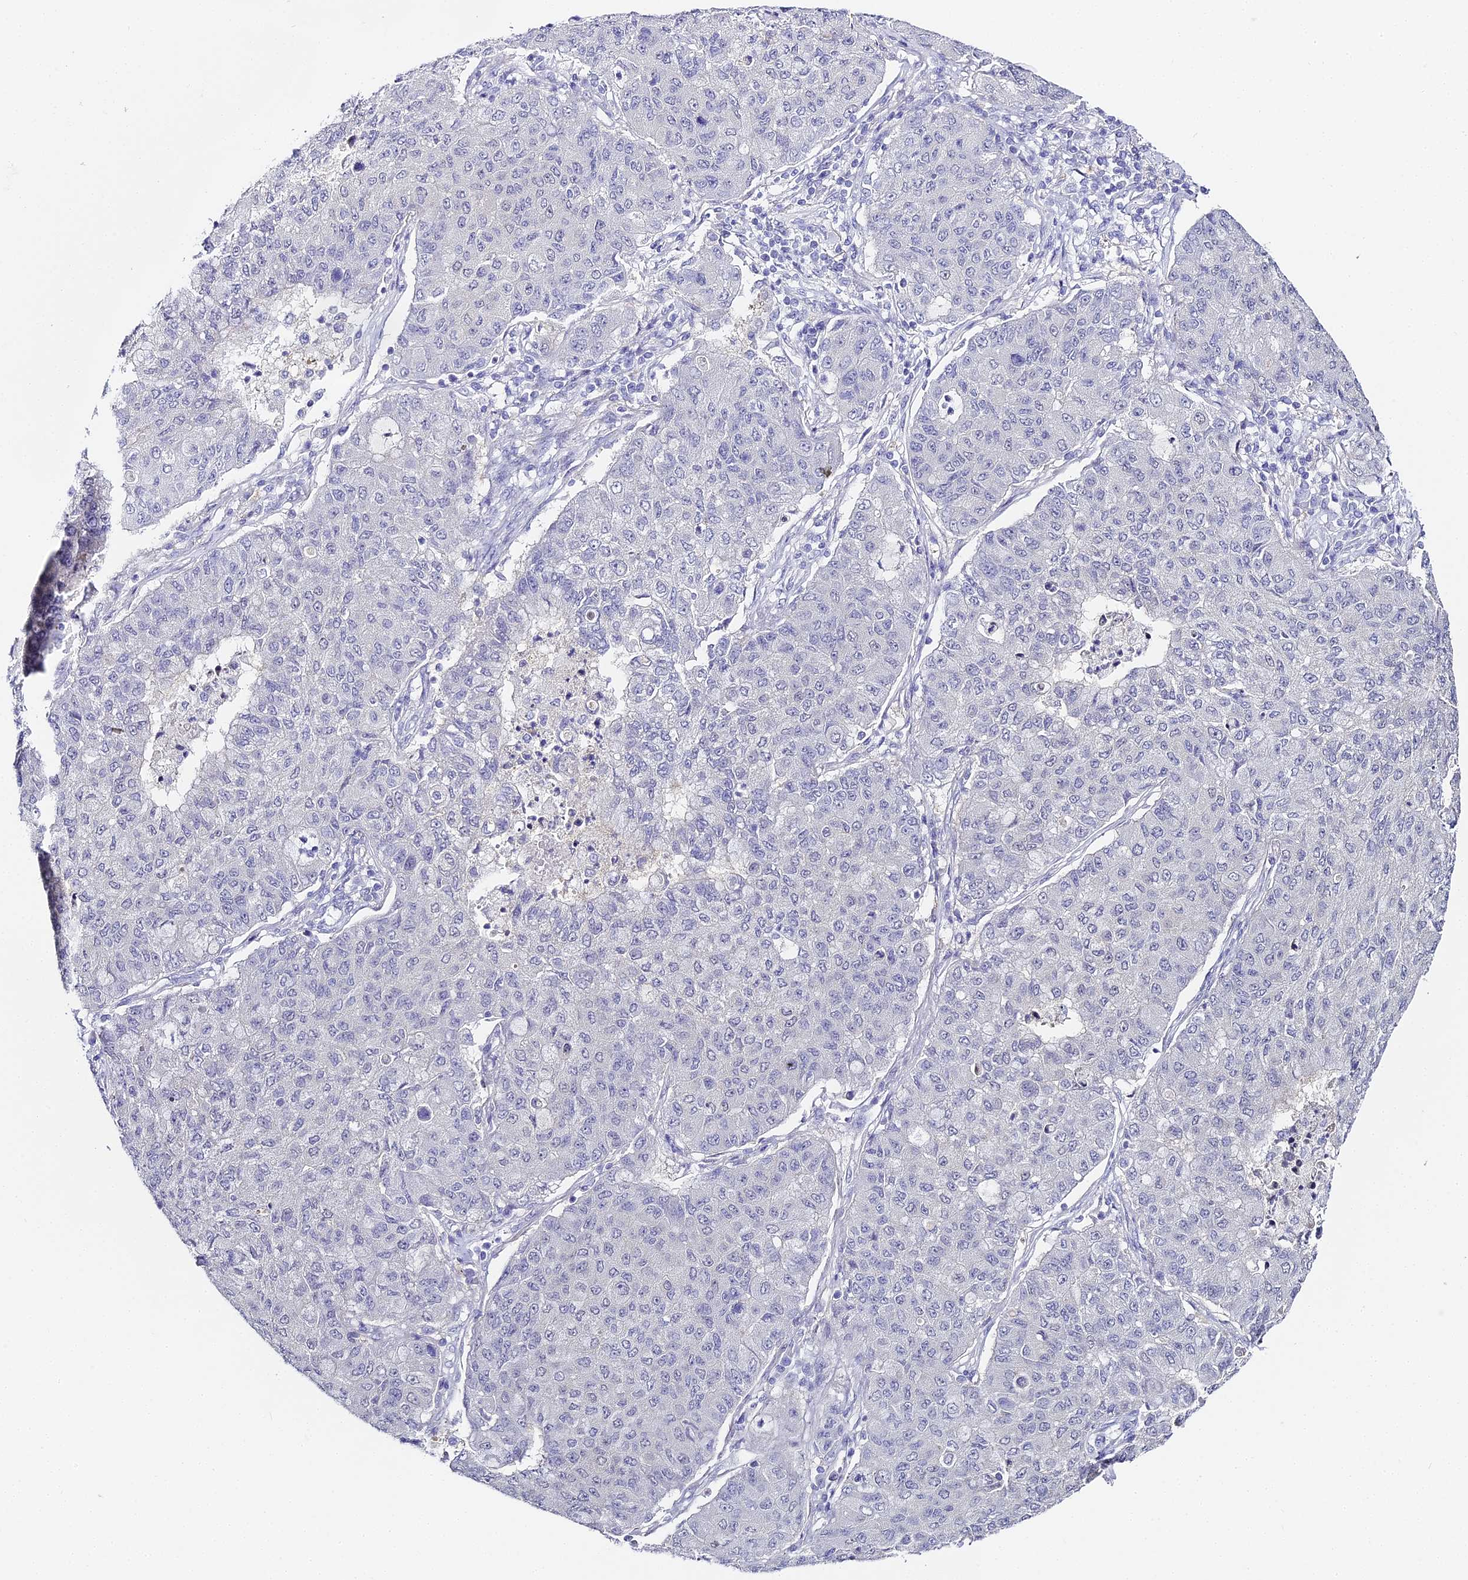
{"staining": {"intensity": "negative", "quantity": "none", "location": "none"}, "tissue": "lung cancer", "cell_type": "Tumor cells", "image_type": "cancer", "snomed": [{"axis": "morphology", "description": "Squamous cell carcinoma, NOS"}, {"axis": "topography", "description": "Lung"}], "caption": "Lung squamous cell carcinoma stained for a protein using immunohistochemistry reveals no expression tumor cells.", "gene": "ABHD14A-ACY1", "patient": {"sex": "male", "age": 74}}